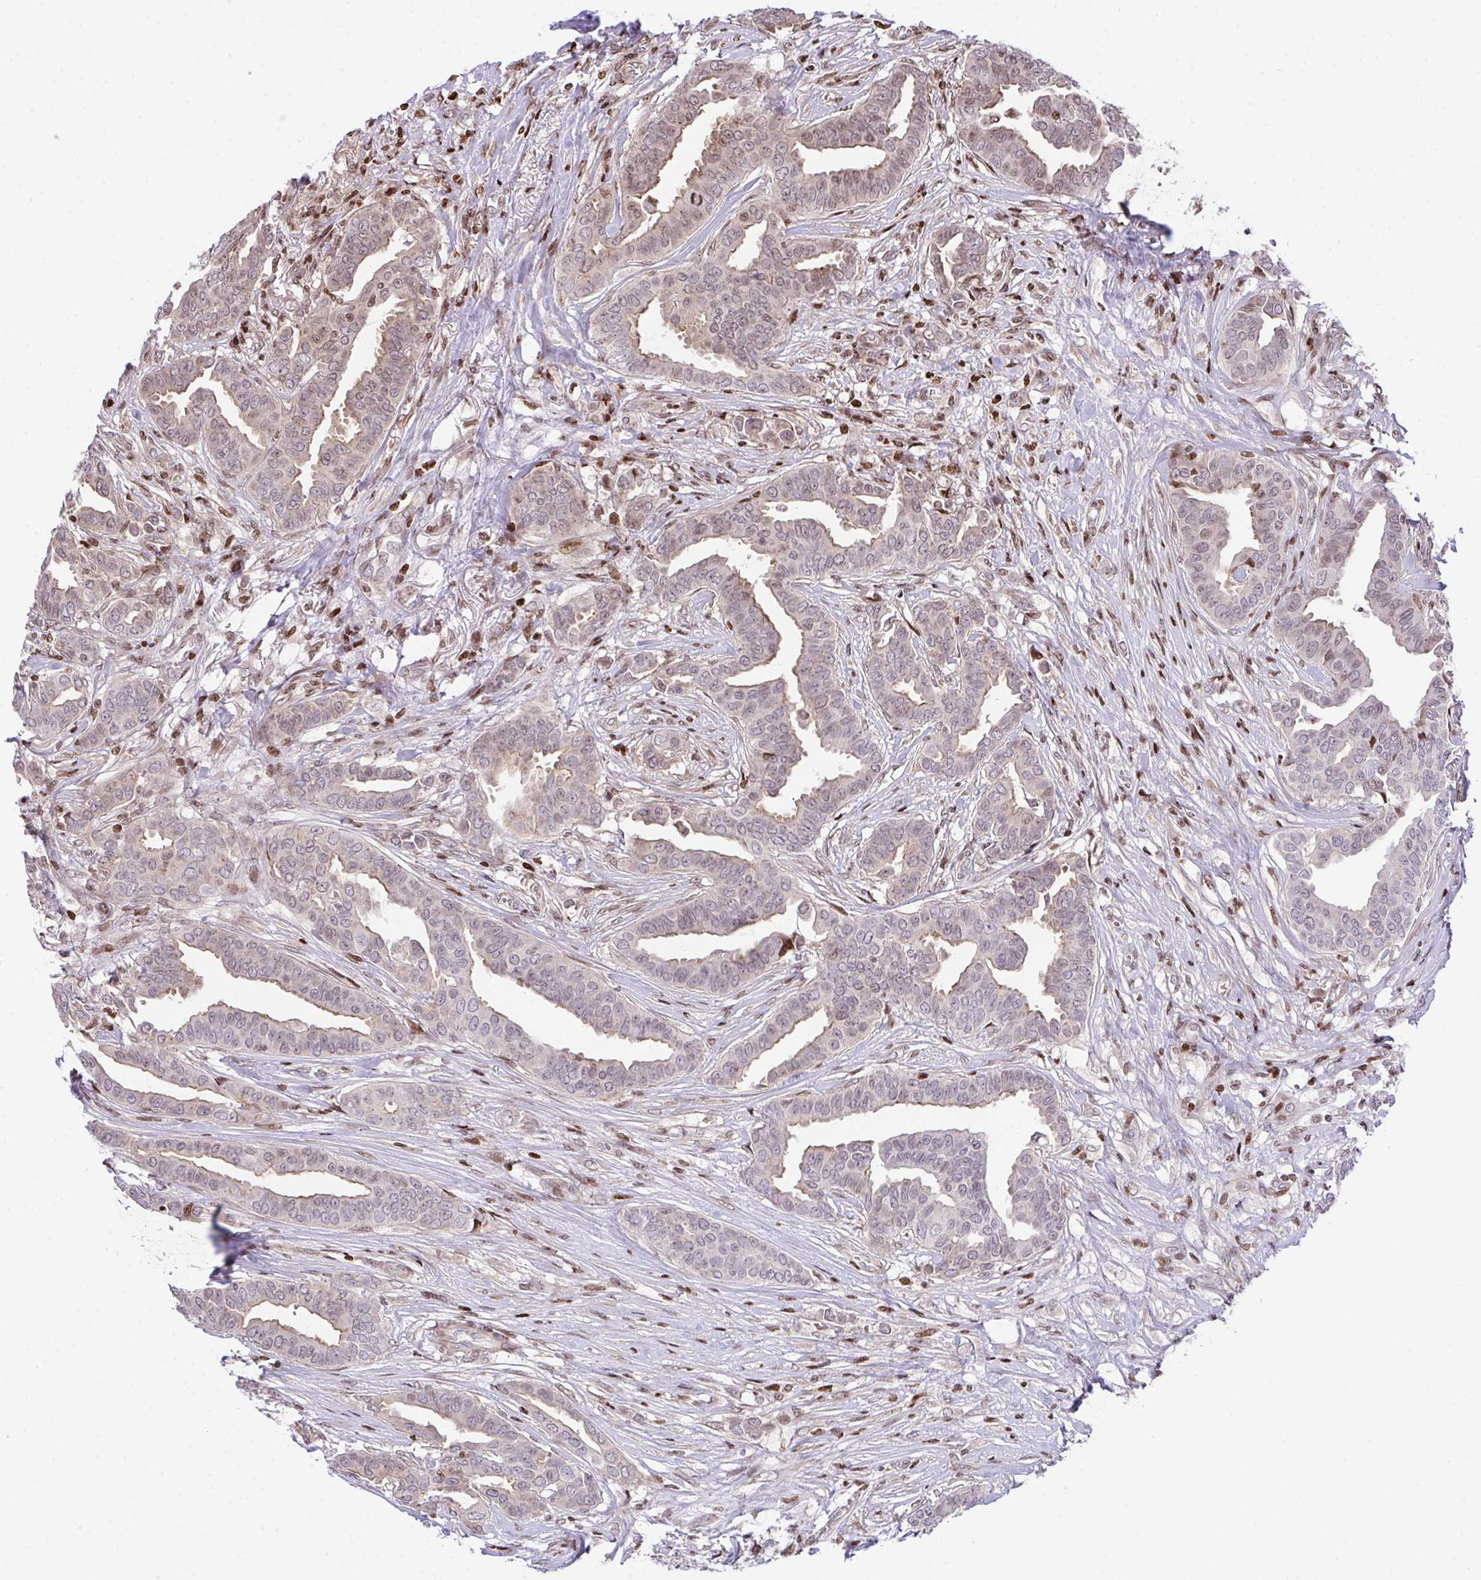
{"staining": {"intensity": "moderate", "quantity": "<25%", "location": "nuclear"}, "tissue": "breast cancer", "cell_type": "Tumor cells", "image_type": "cancer", "snomed": [{"axis": "morphology", "description": "Duct carcinoma"}, {"axis": "topography", "description": "Breast"}], "caption": "DAB (3,3'-diaminobenzidine) immunohistochemical staining of human breast cancer (intraductal carcinoma) displays moderate nuclear protein positivity in about <25% of tumor cells.", "gene": "RAPGEF5", "patient": {"sex": "female", "age": 45}}